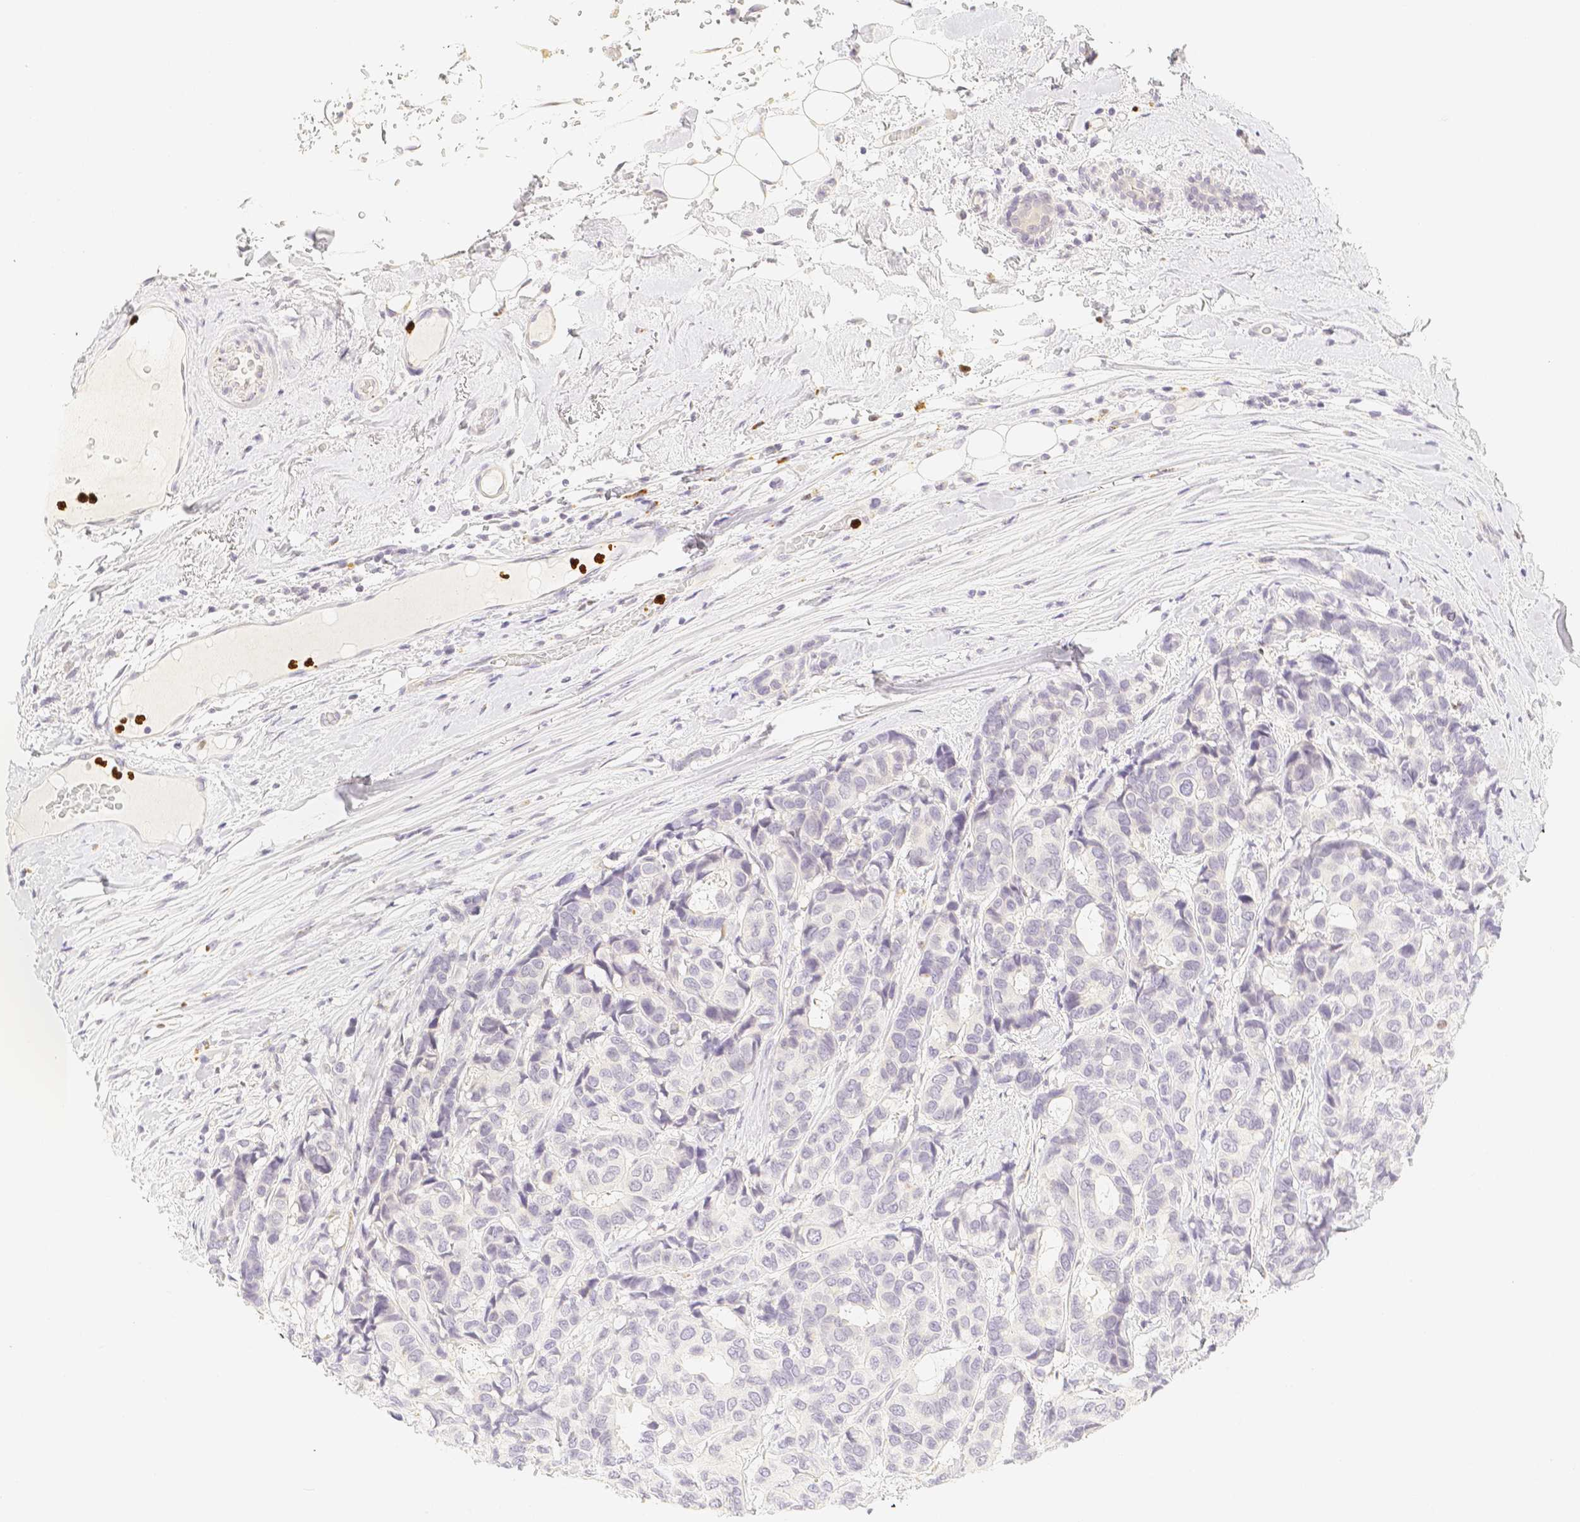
{"staining": {"intensity": "negative", "quantity": "none", "location": "none"}, "tissue": "breast cancer", "cell_type": "Tumor cells", "image_type": "cancer", "snomed": [{"axis": "morphology", "description": "Duct carcinoma"}, {"axis": "topography", "description": "Breast"}], "caption": "There is no significant staining in tumor cells of breast cancer. The staining was performed using DAB to visualize the protein expression in brown, while the nuclei were stained in blue with hematoxylin (Magnification: 20x).", "gene": "PADI4", "patient": {"sex": "female", "age": 87}}